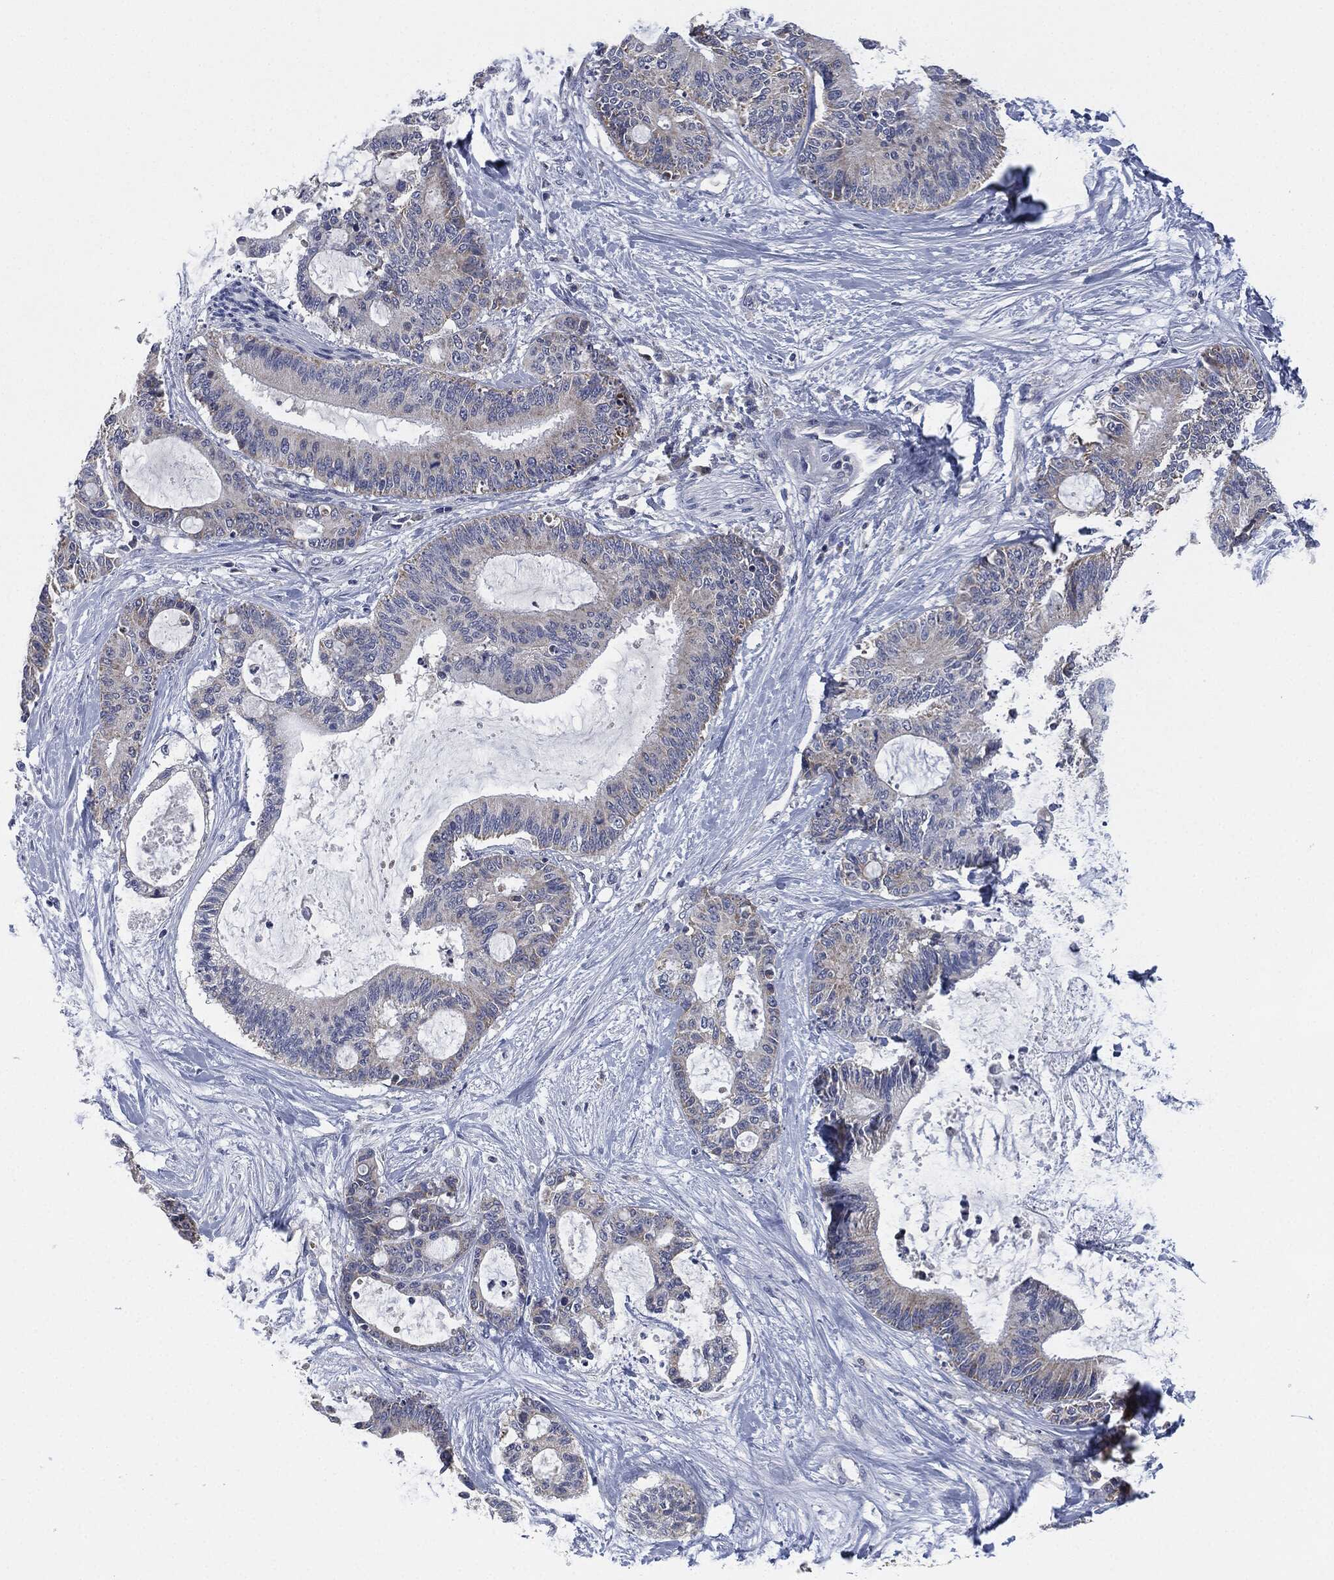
{"staining": {"intensity": "weak", "quantity": "<25%", "location": "cytoplasmic/membranous"}, "tissue": "liver cancer", "cell_type": "Tumor cells", "image_type": "cancer", "snomed": [{"axis": "morphology", "description": "Cholangiocarcinoma"}, {"axis": "topography", "description": "Liver"}], "caption": "Liver cancer (cholangiocarcinoma) stained for a protein using IHC exhibits no positivity tumor cells.", "gene": "SIGLEC9", "patient": {"sex": "female", "age": 73}}